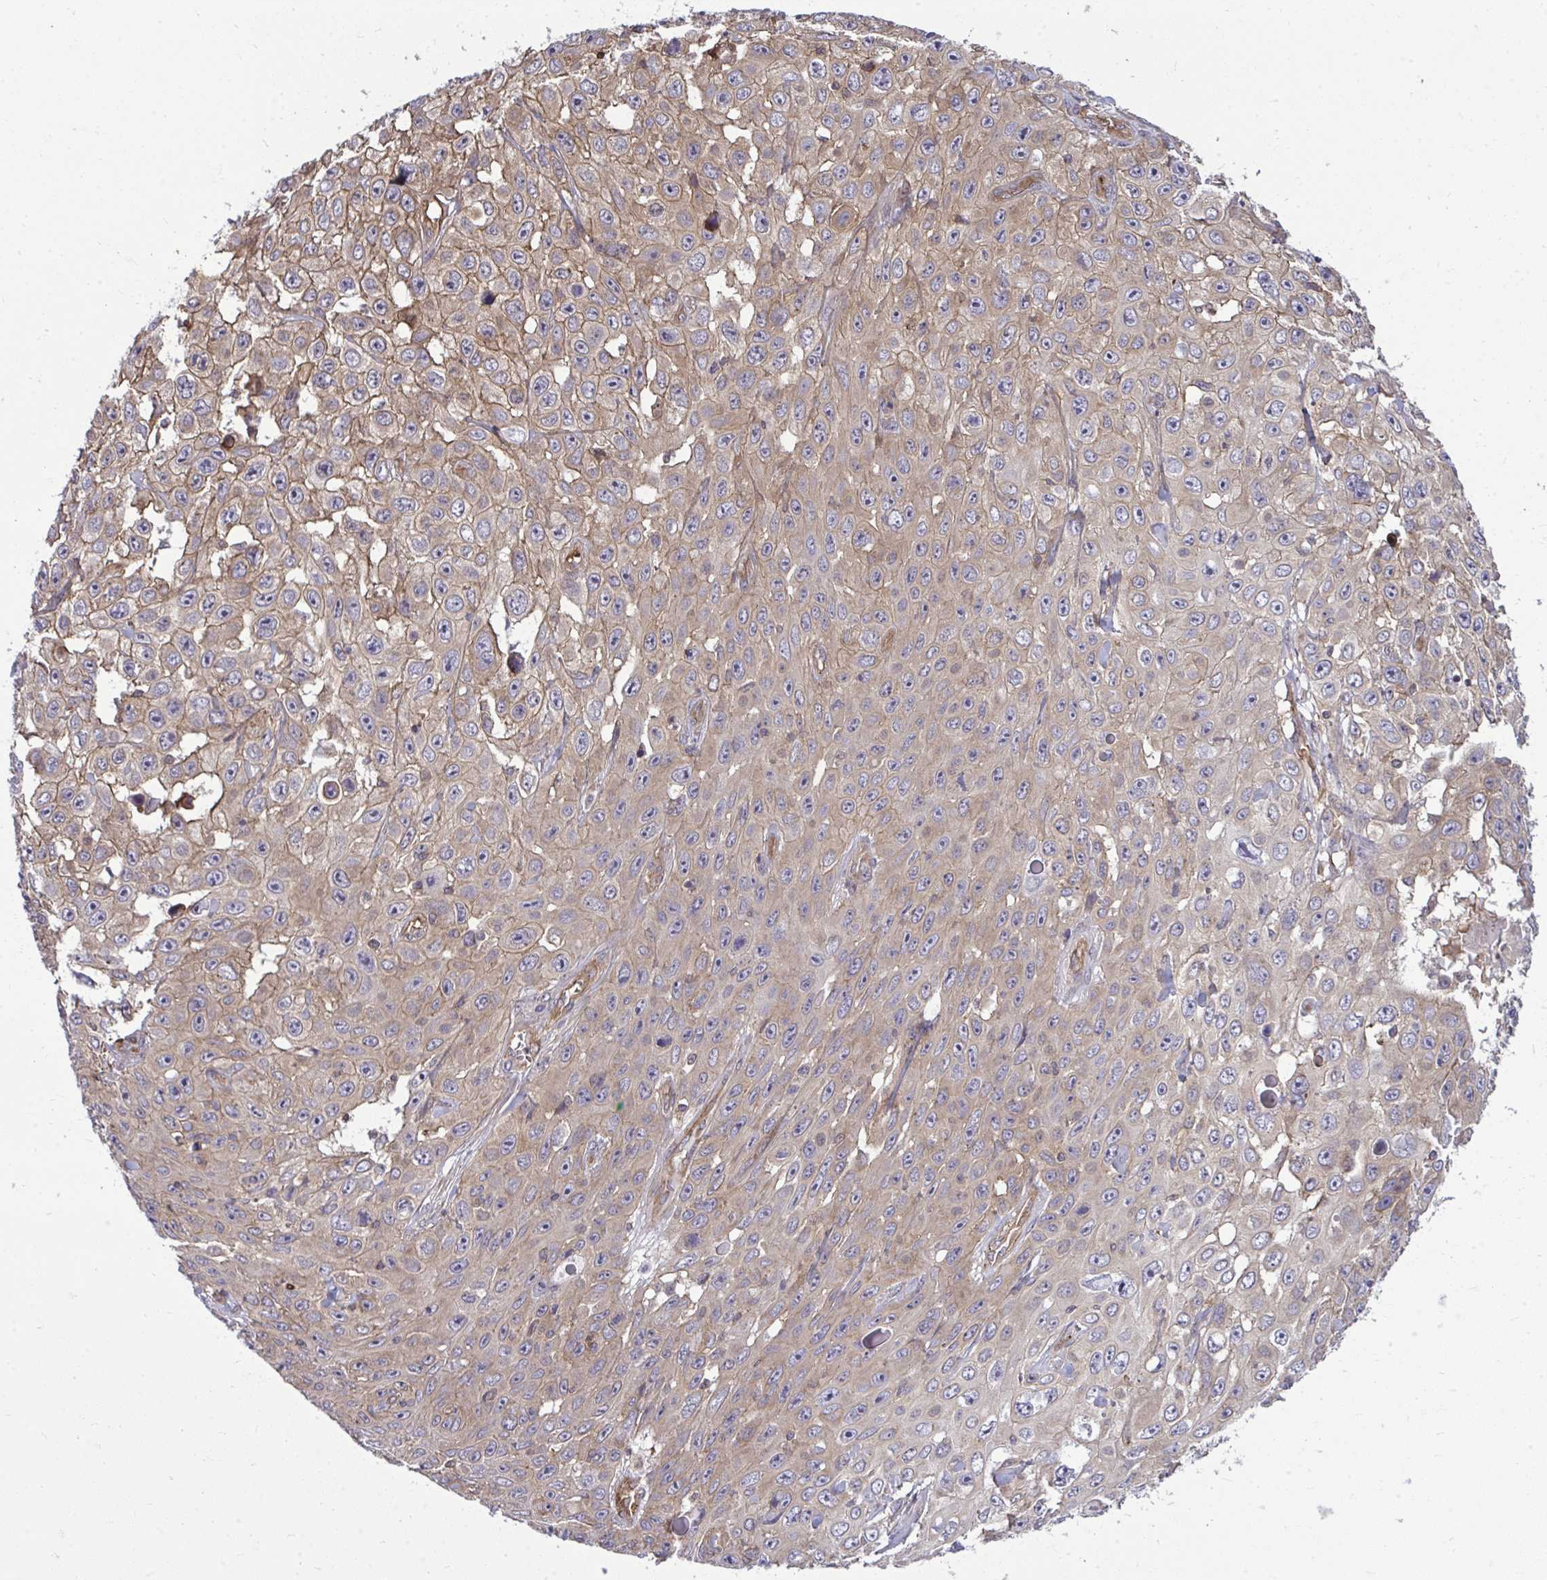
{"staining": {"intensity": "moderate", "quantity": ">75%", "location": "cytoplasmic/membranous"}, "tissue": "skin cancer", "cell_type": "Tumor cells", "image_type": "cancer", "snomed": [{"axis": "morphology", "description": "Squamous cell carcinoma, NOS"}, {"axis": "topography", "description": "Skin"}], "caption": "Skin cancer (squamous cell carcinoma) was stained to show a protein in brown. There is medium levels of moderate cytoplasmic/membranous staining in about >75% of tumor cells.", "gene": "FUT10", "patient": {"sex": "male", "age": 82}}